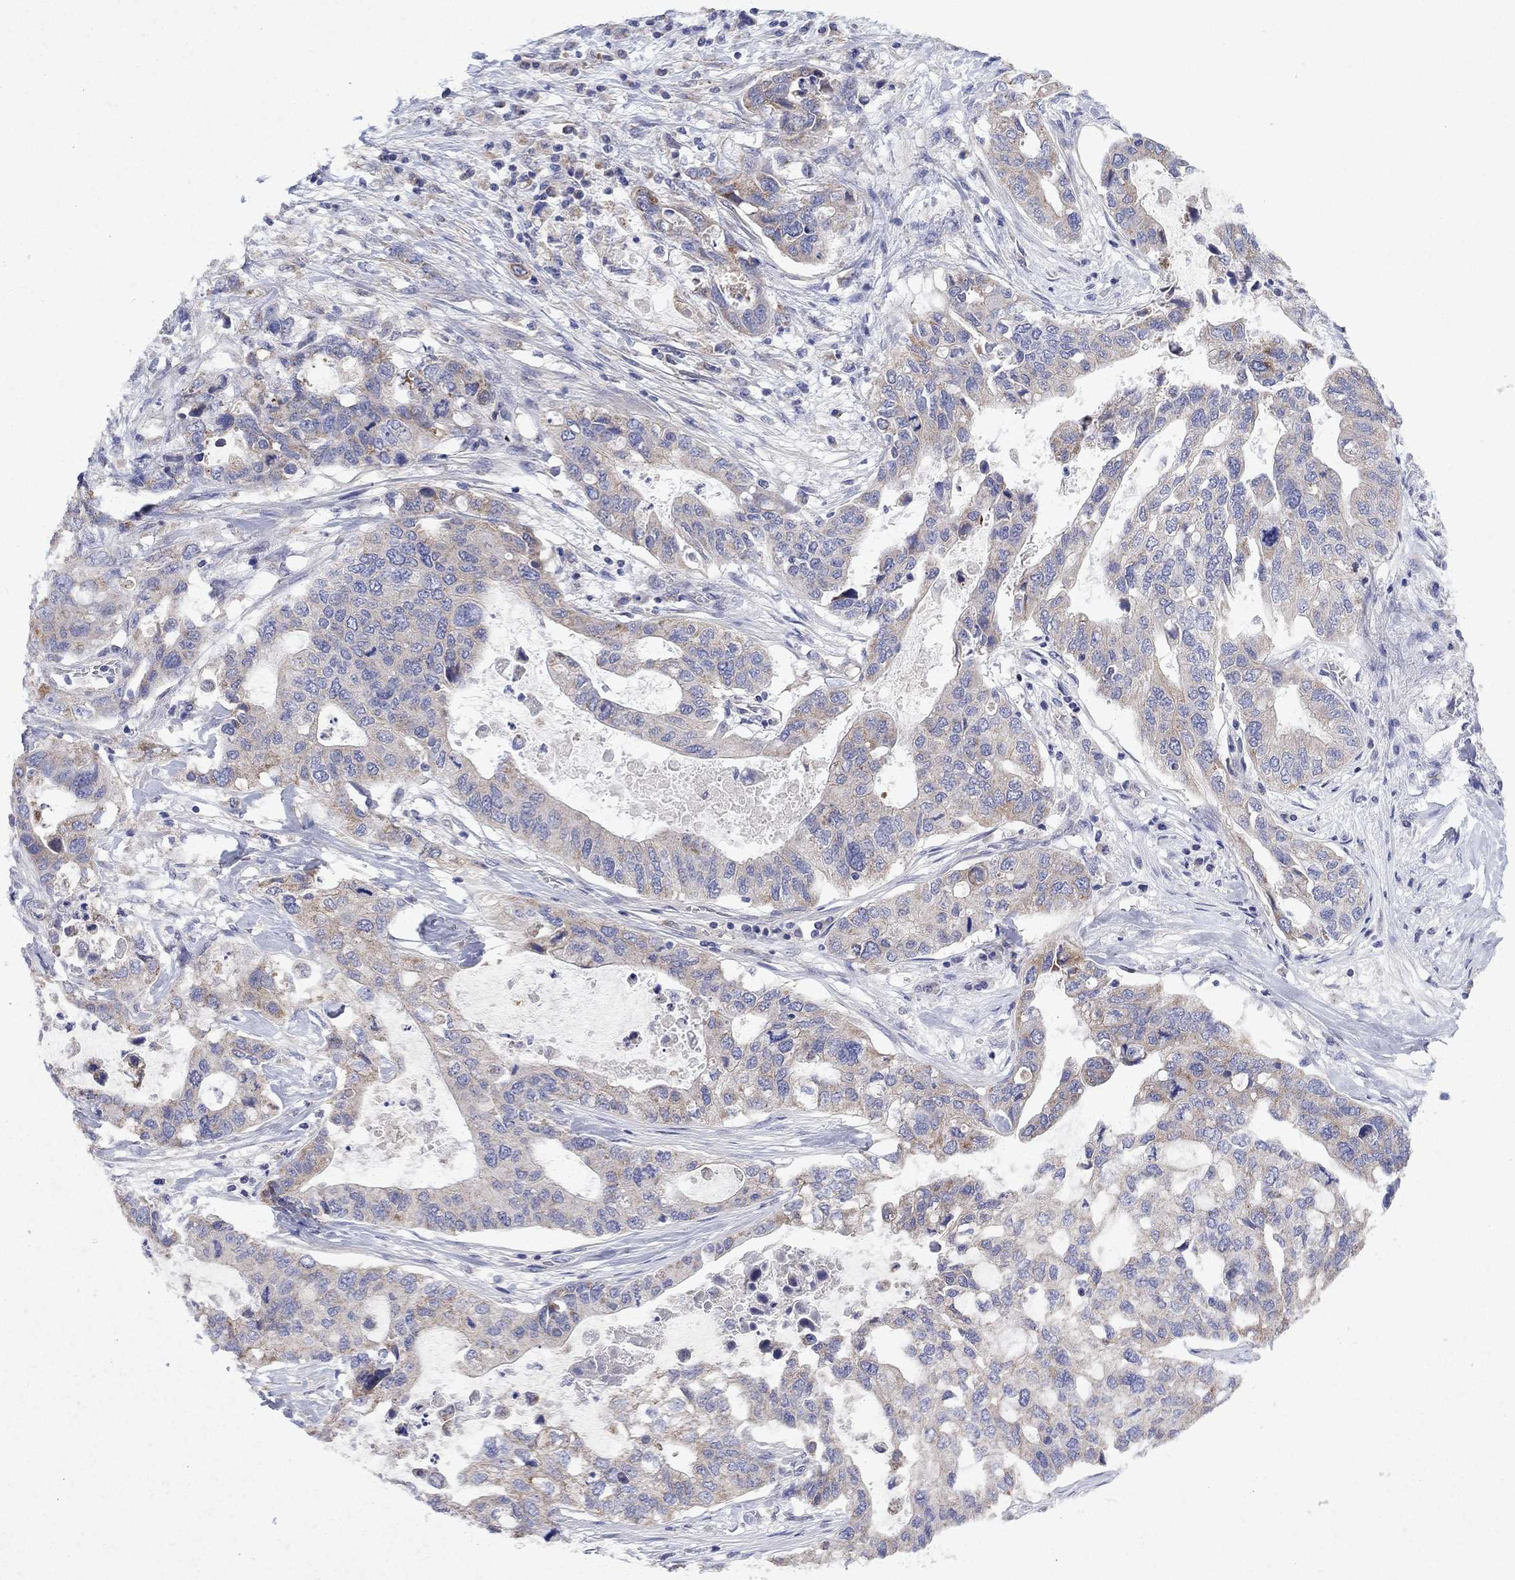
{"staining": {"intensity": "weak", "quantity": "<25%", "location": "cytoplasmic/membranous"}, "tissue": "stomach cancer", "cell_type": "Tumor cells", "image_type": "cancer", "snomed": [{"axis": "morphology", "description": "Adenocarcinoma, NOS"}, {"axis": "topography", "description": "Stomach"}], "caption": "The photomicrograph exhibits no staining of tumor cells in adenocarcinoma (stomach). The staining was performed using DAB to visualize the protein expression in brown, while the nuclei were stained in blue with hematoxylin (Magnification: 20x).", "gene": "DTNA", "patient": {"sex": "male", "age": 54}}